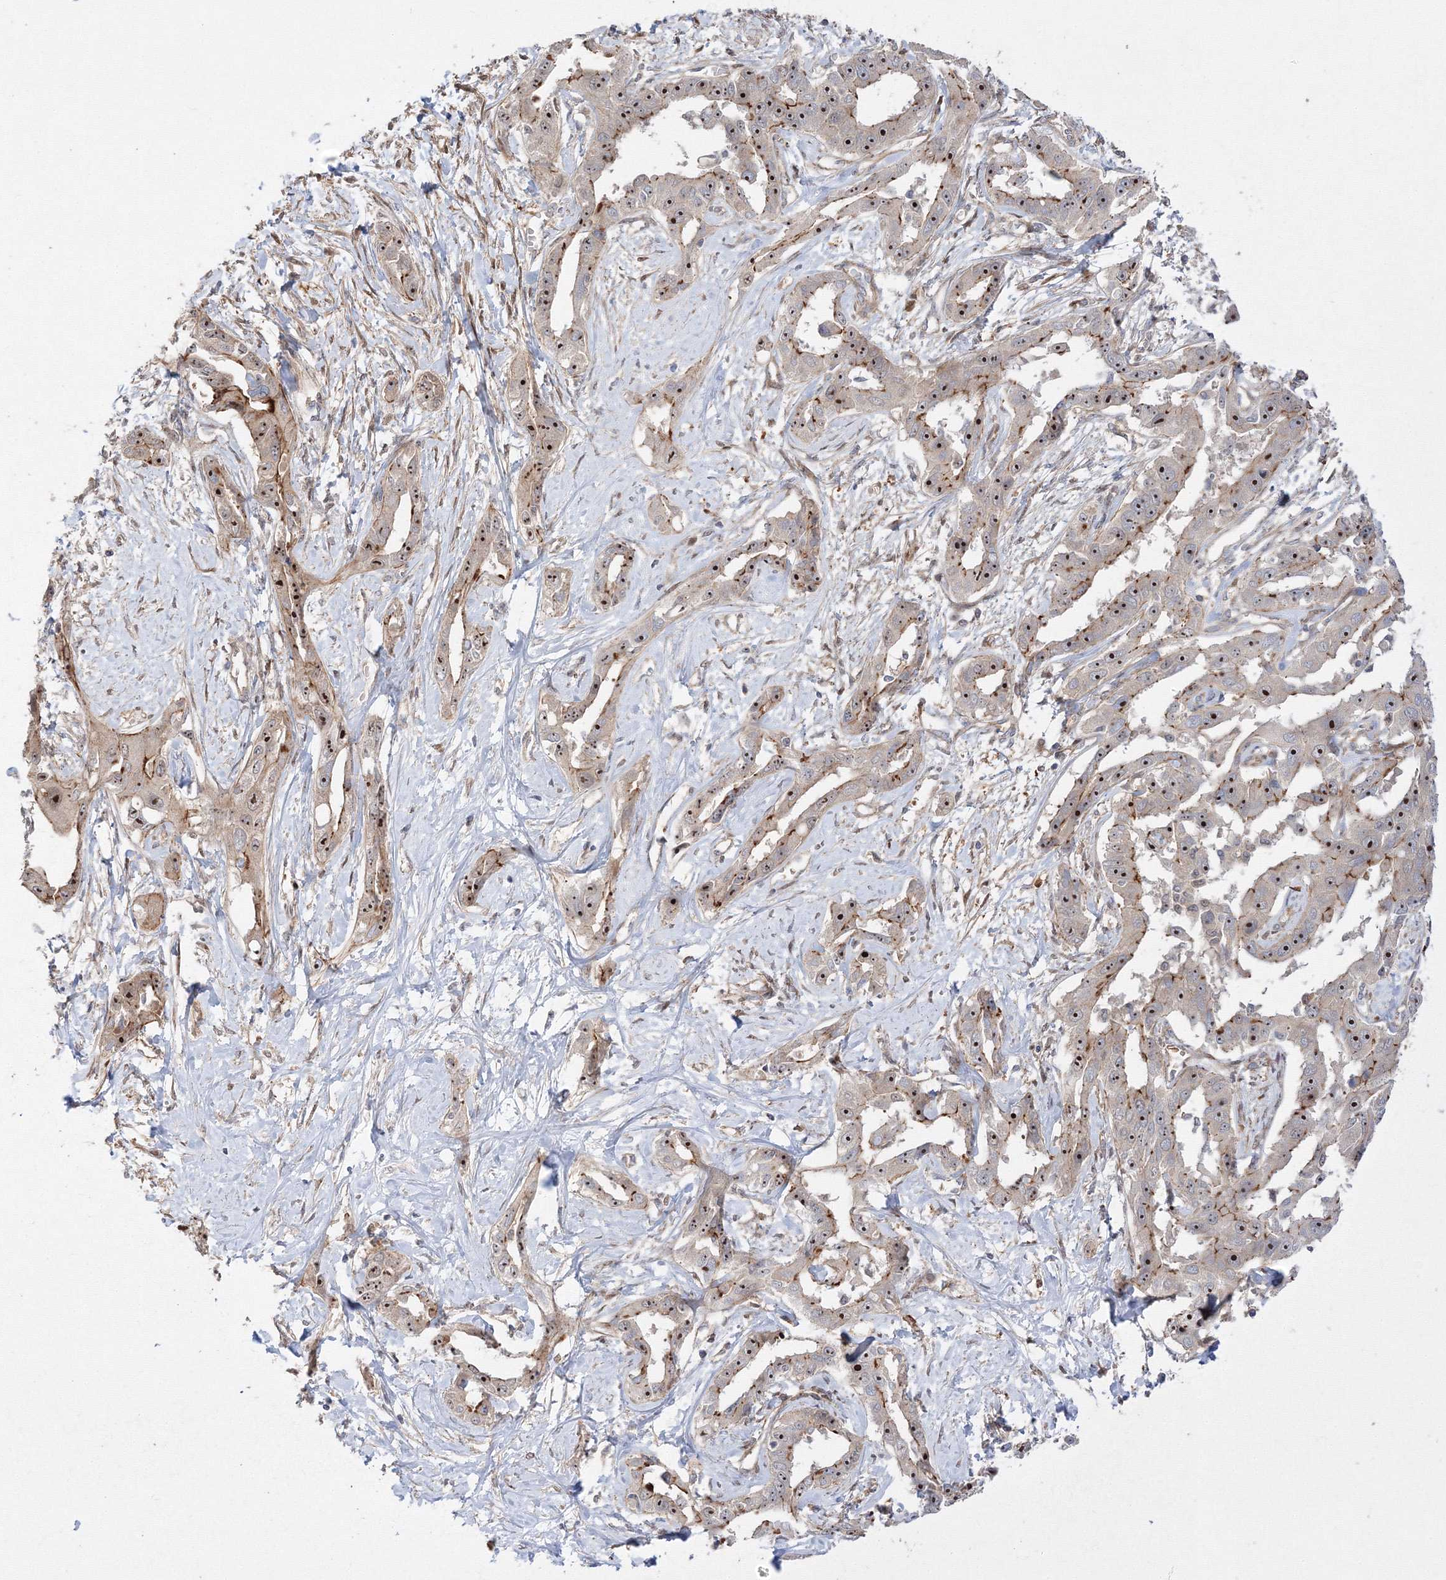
{"staining": {"intensity": "strong", "quantity": ">75%", "location": "cytoplasmic/membranous,nuclear"}, "tissue": "liver cancer", "cell_type": "Tumor cells", "image_type": "cancer", "snomed": [{"axis": "morphology", "description": "Cholangiocarcinoma"}, {"axis": "topography", "description": "Liver"}], "caption": "Immunohistochemistry staining of liver cholangiocarcinoma, which demonstrates high levels of strong cytoplasmic/membranous and nuclear expression in about >75% of tumor cells indicating strong cytoplasmic/membranous and nuclear protein staining. The staining was performed using DAB (3,3'-diaminobenzidine) (brown) for protein detection and nuclei were counterstained in hematoxylin (blue).", "gene": "NPM3", "patient": {"sex": "male", "age": 59}}